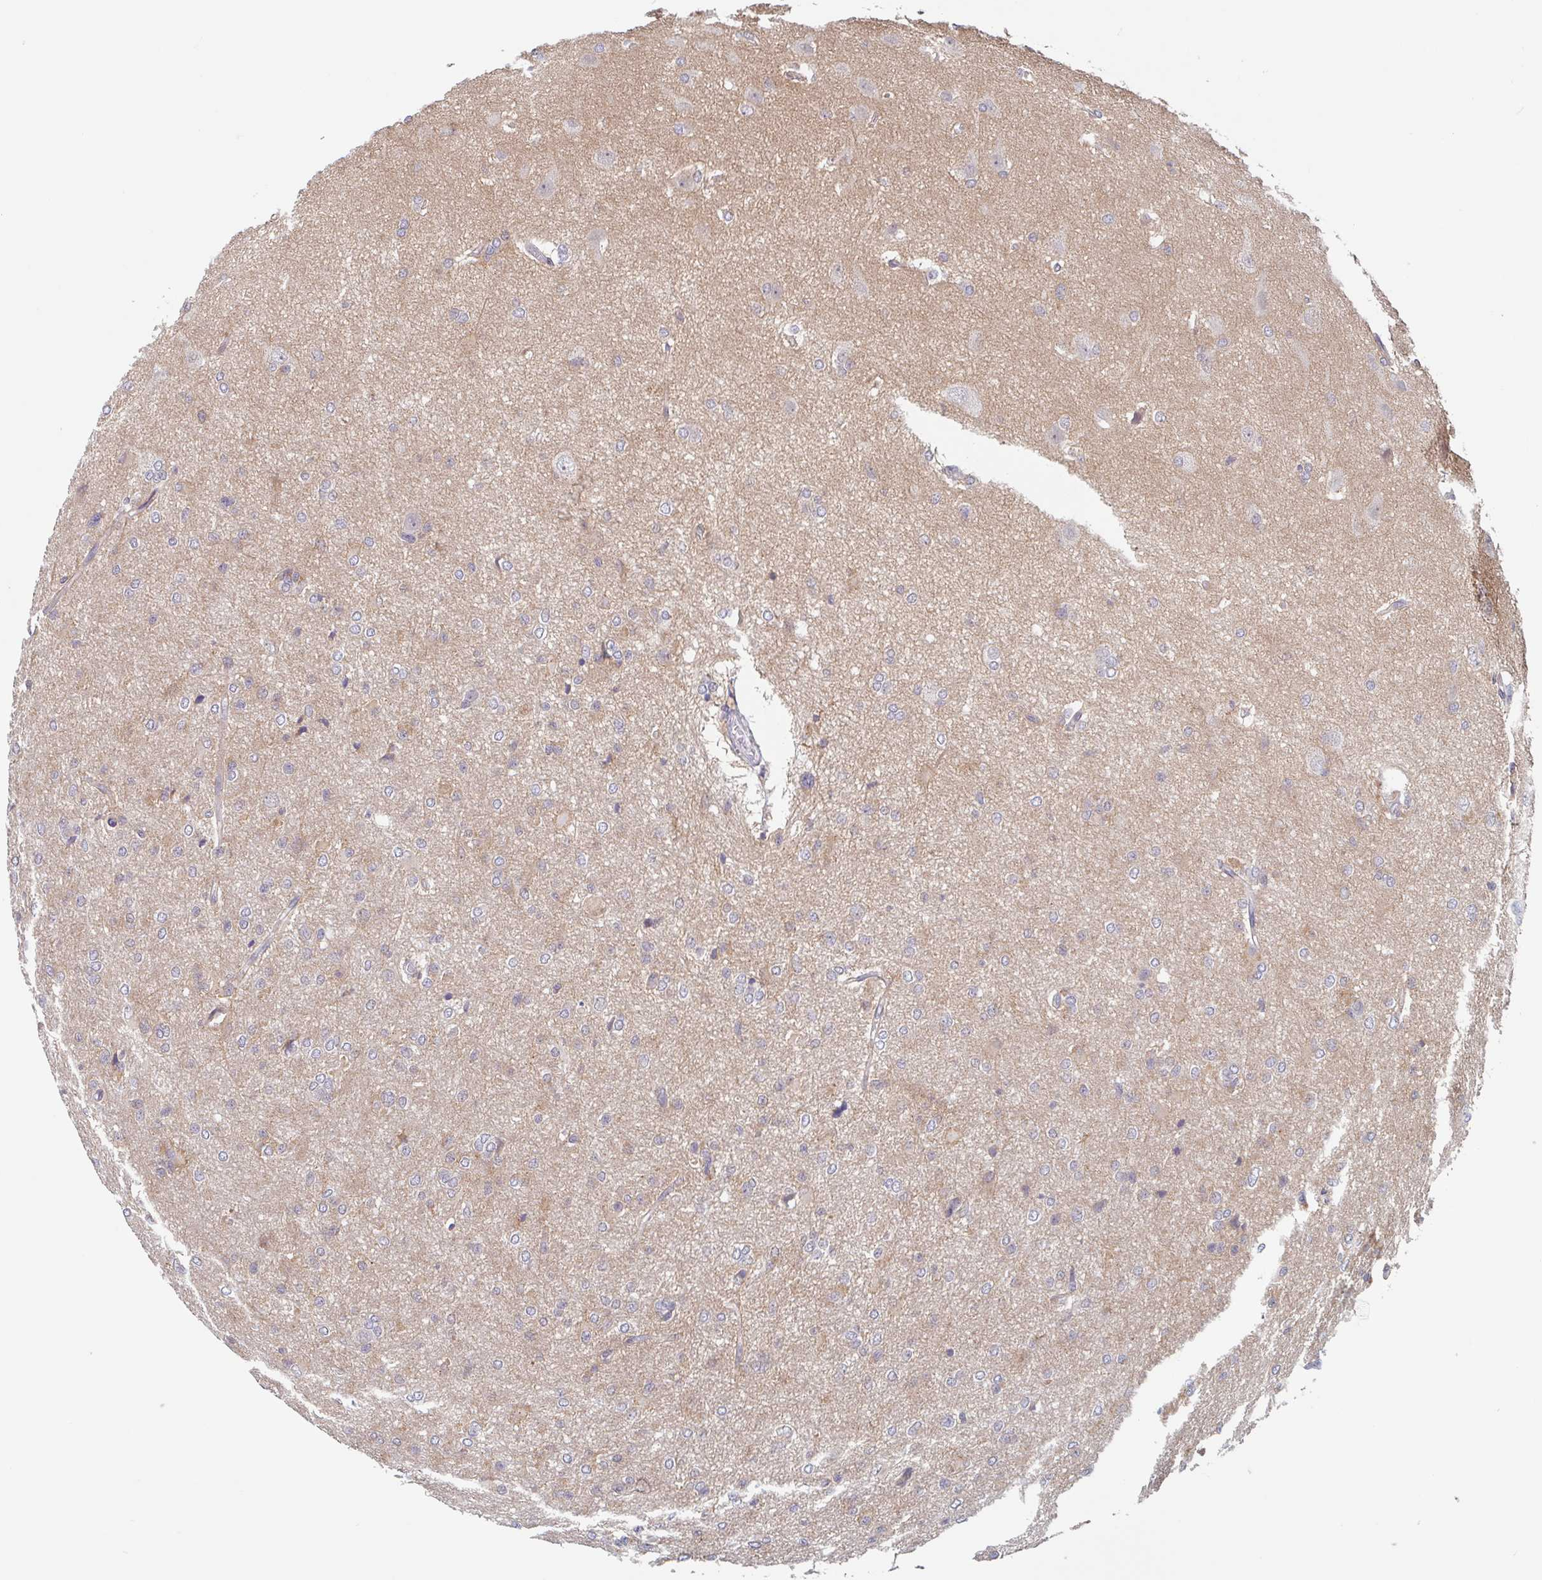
{"staining": {"intensity": "negative", "quantity": "none", "location": "none"}, "tissue": "glioma", "cell_type": "Tumor cells", "image_type": "cancer", "snomed": [{"axis": "morphology", "description": "Glioma, malignant, Low grade"}, {"axis": "topography", "description": "Brain"}], "caption": "High magnification brightfield microscopy of malignant low-grade glioma stained with DAB (3,3'-diaminobenzidine) (brown) and counterstained with hematoxylin (blue): tumor cells show no significant expression.", "gene": "SURF1", "patient": {"sex": "male", "age": 26}}